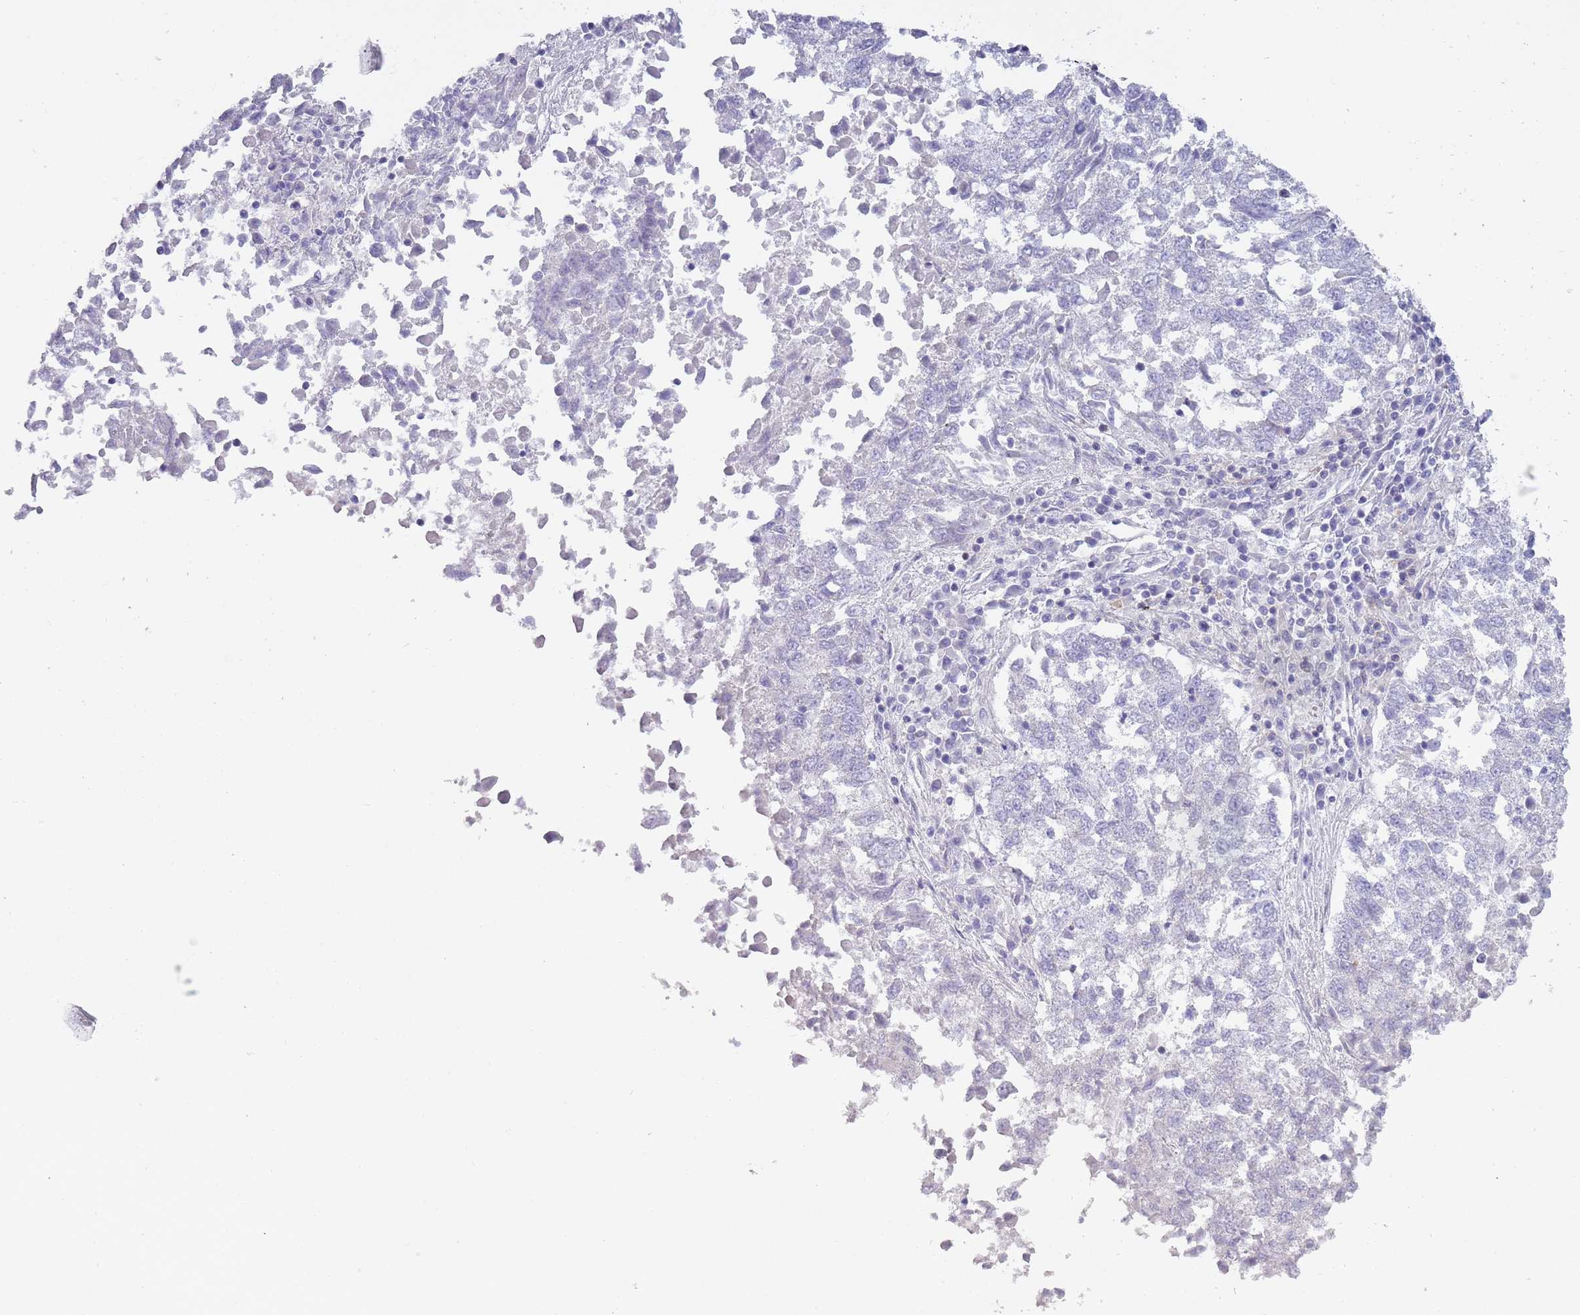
{"staining": {"intensity": "negative", "quantity": "none", "location": "none"}, "tissue": "lung cancer", "cell_type": "Tumor cells", "image_type": "cancer", "snomed": [{"axis": "morphology", "description": "Squamous cell carcinoma, NOS"}, {"axis": "topography", "description": "Lung"}], "caption": "Tumor cells are negative for protein expression in human squamous cell carcinoma (lung).", "gene": "NBPF20", "patient": {"sex": "male", "age": 73}}